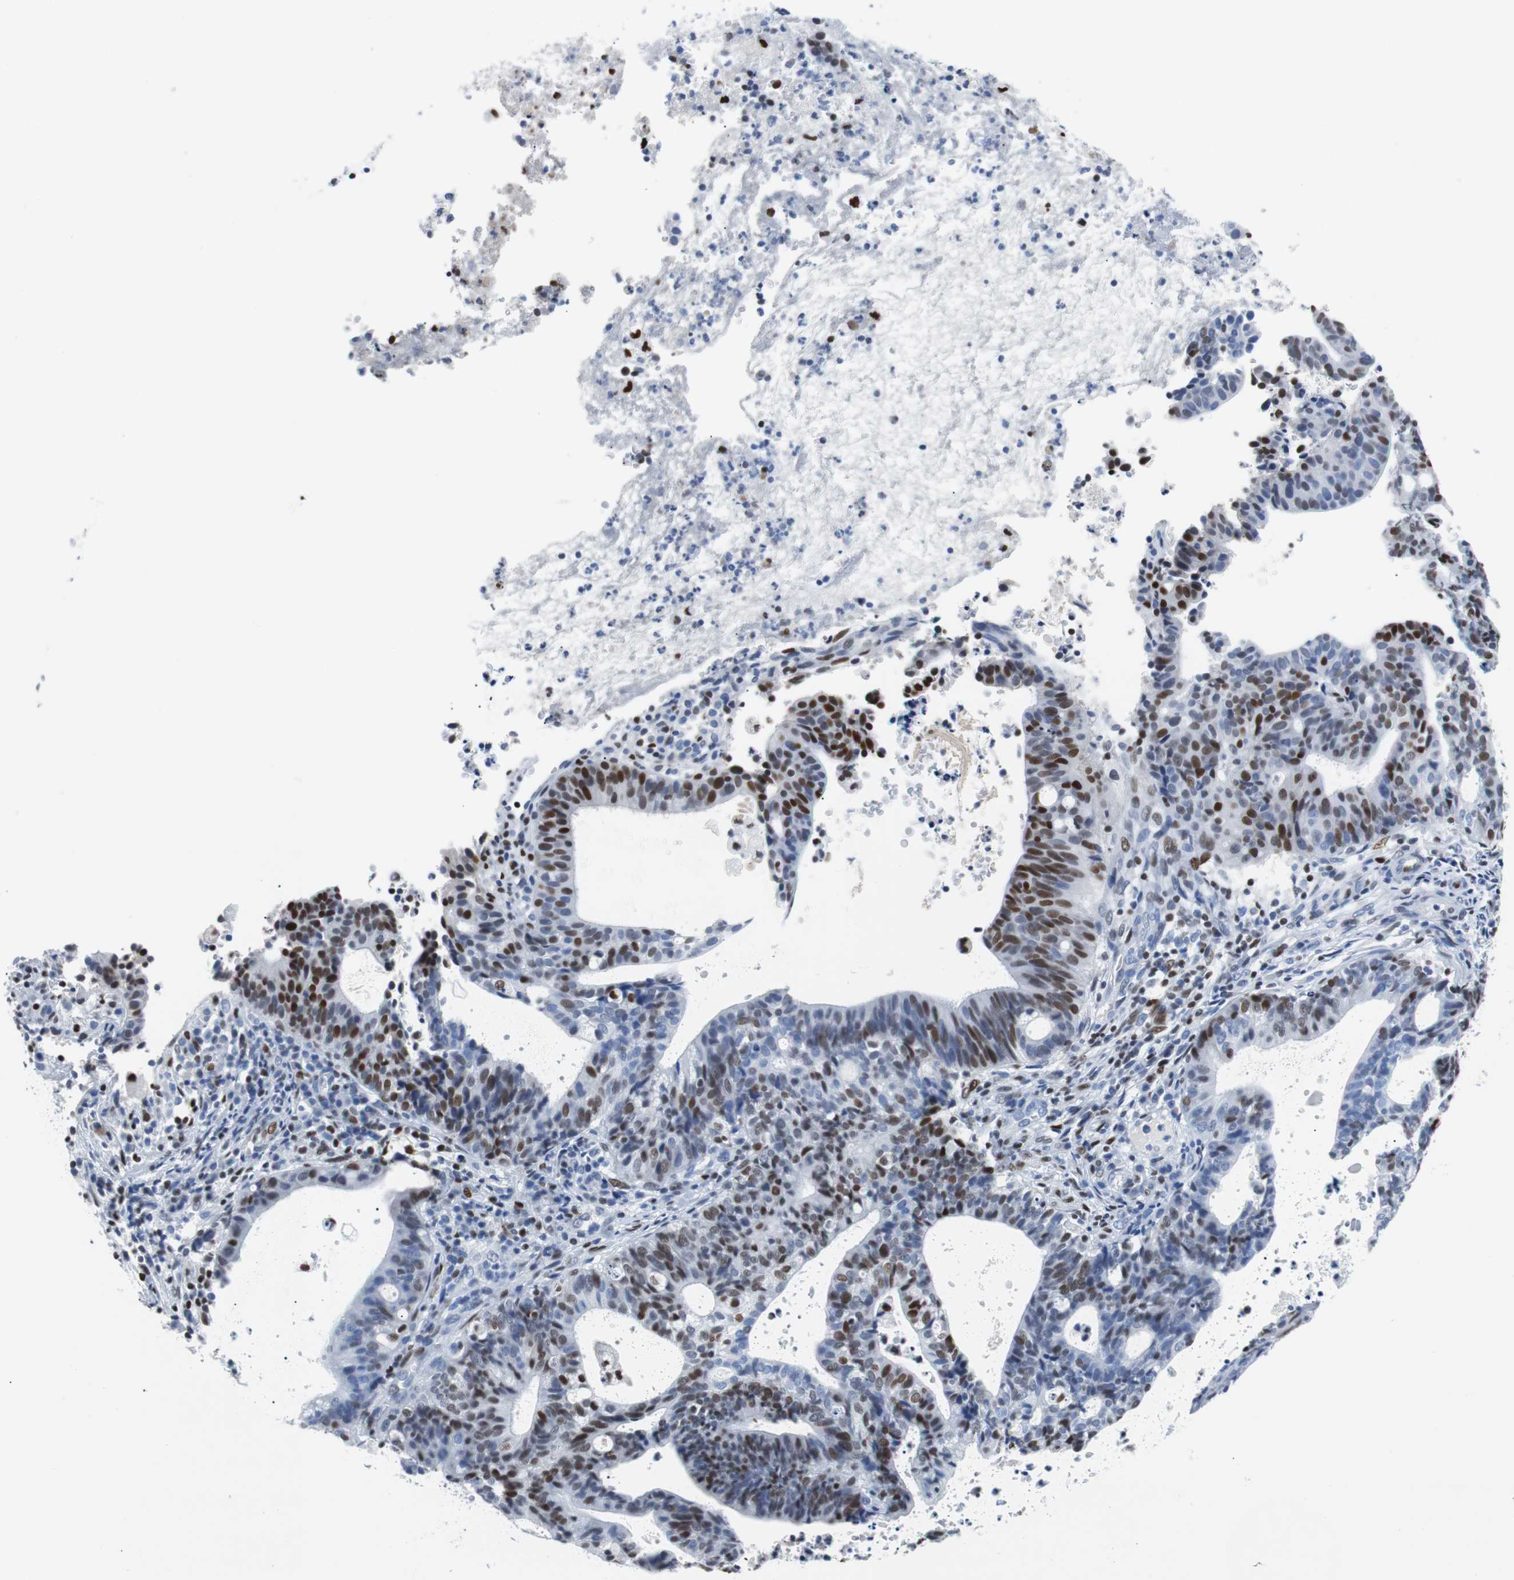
{"staining": {"intensity": "strong", "quantity": ">75%", "location": "nuclear"}, "tissue": "endometrial cancer", "cell_type": "Tumor cells", "image_type": "cancer", "snomed": [{"axis": "morphology", "description": "Adenocarcinoma, NOS"}, {"axis": "topography", "description": "Uterus"}], "caption": "Strong nuclear staining for a protein is appreciated in about >75% of tumor cells of adenocarcinoma (endometrial) using immunohistochemistry (IHC).", "gene": "JUN", "patient": {"sex": "female", "age": 83}}